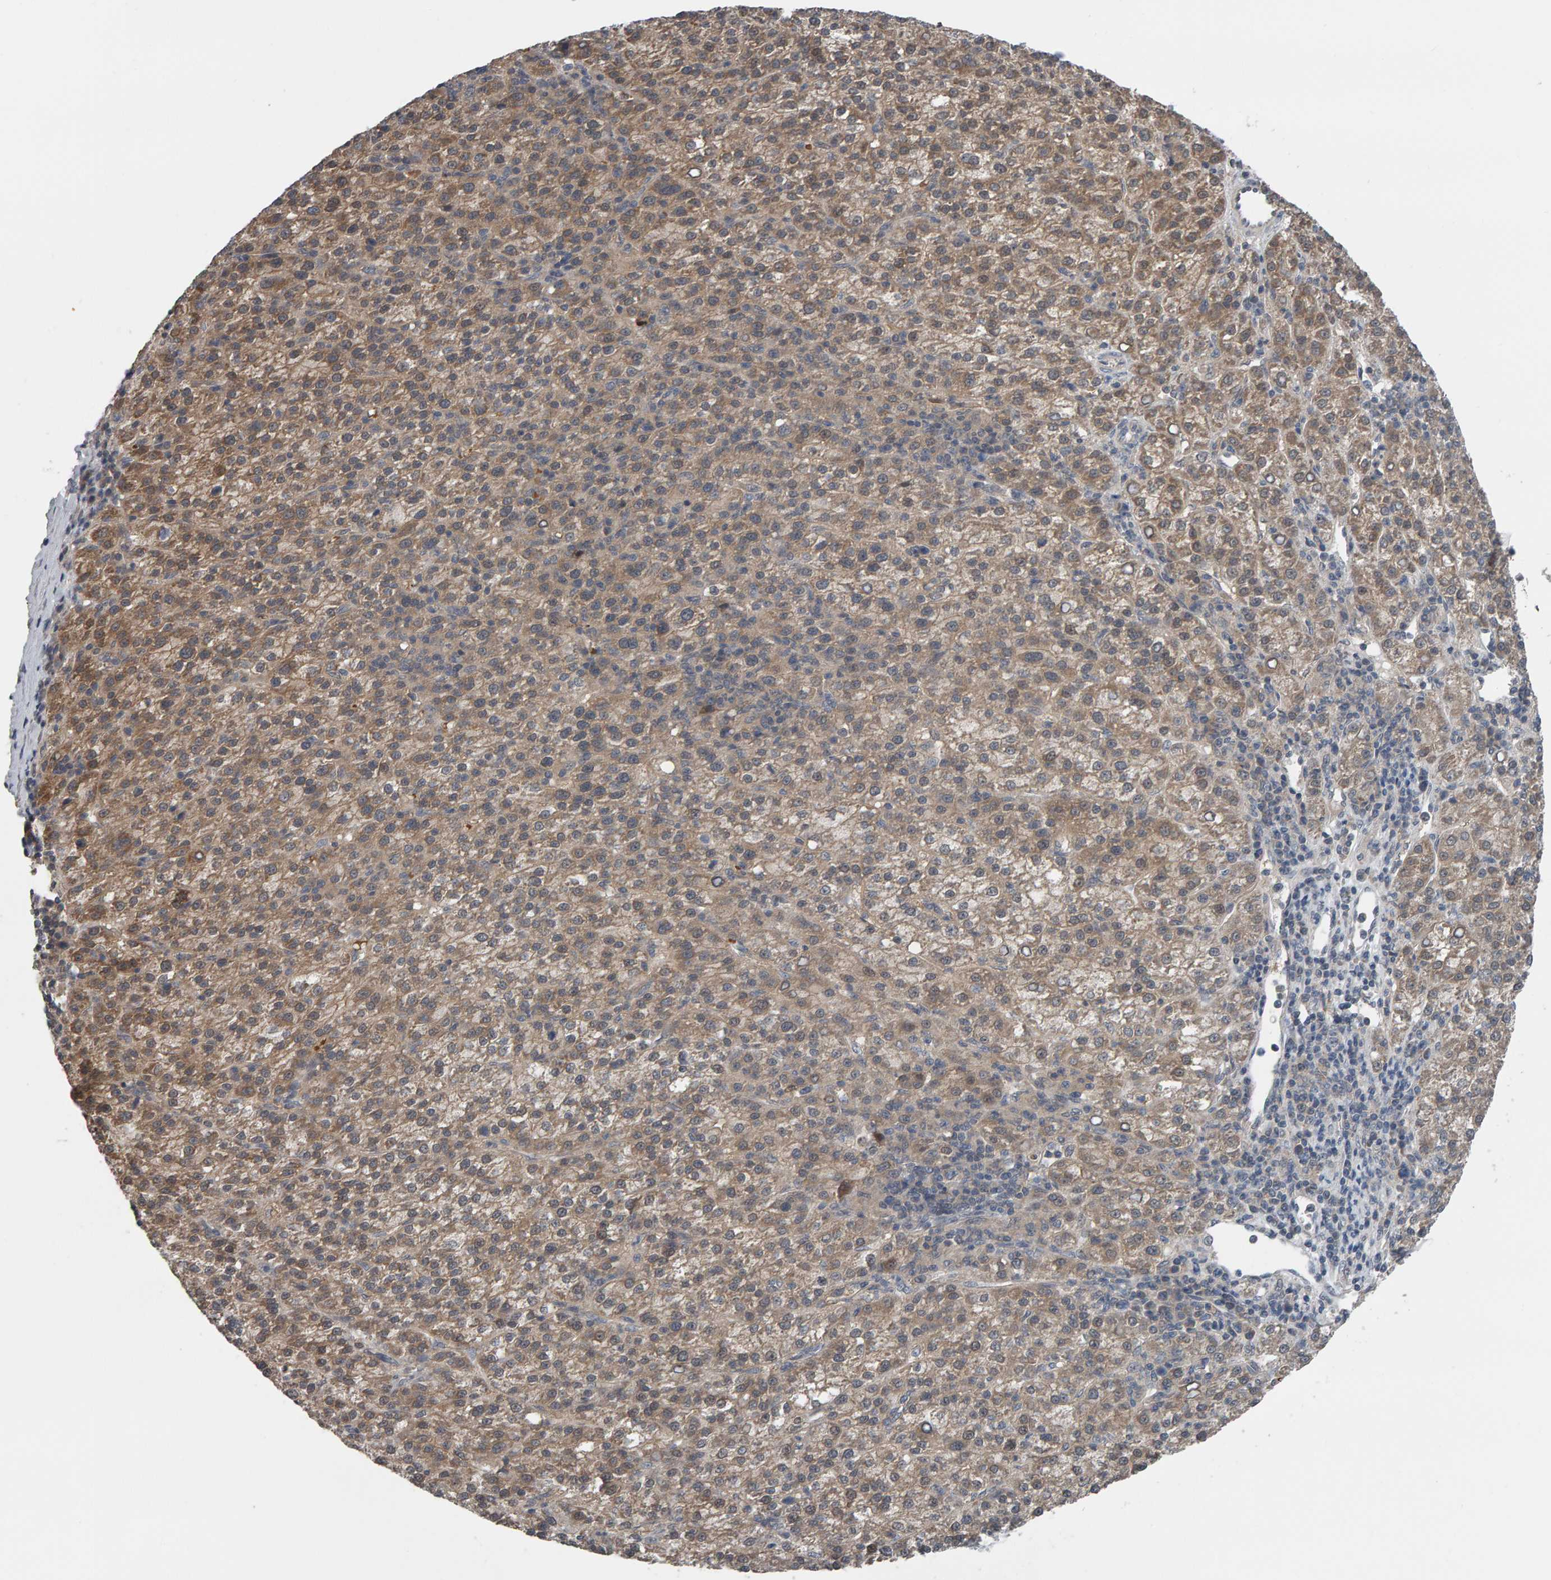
{"staining": {"intensity": "weak", "quantity": ">75%", "location": "cytoplasmic/membranous"}, "tissue": "liver cancer", "cell_type": "Tumor cells", "image_type": "cancer", "snomed": [{"axis": "morphology", "description": "Carcinoma, Hepatocellular, NOS"}, {"axis": "topography", "description": "Liver"}], "caption": "This photomicrograph displays immunohistochemistry (IHC) staining of human hepatocellular carcinoma (liver), with low weak cytoplasmic/membranous expression in approximately >75% of tumor cells.", "gene": "COASY", "patient": {"sex": "female", "age": 58}}